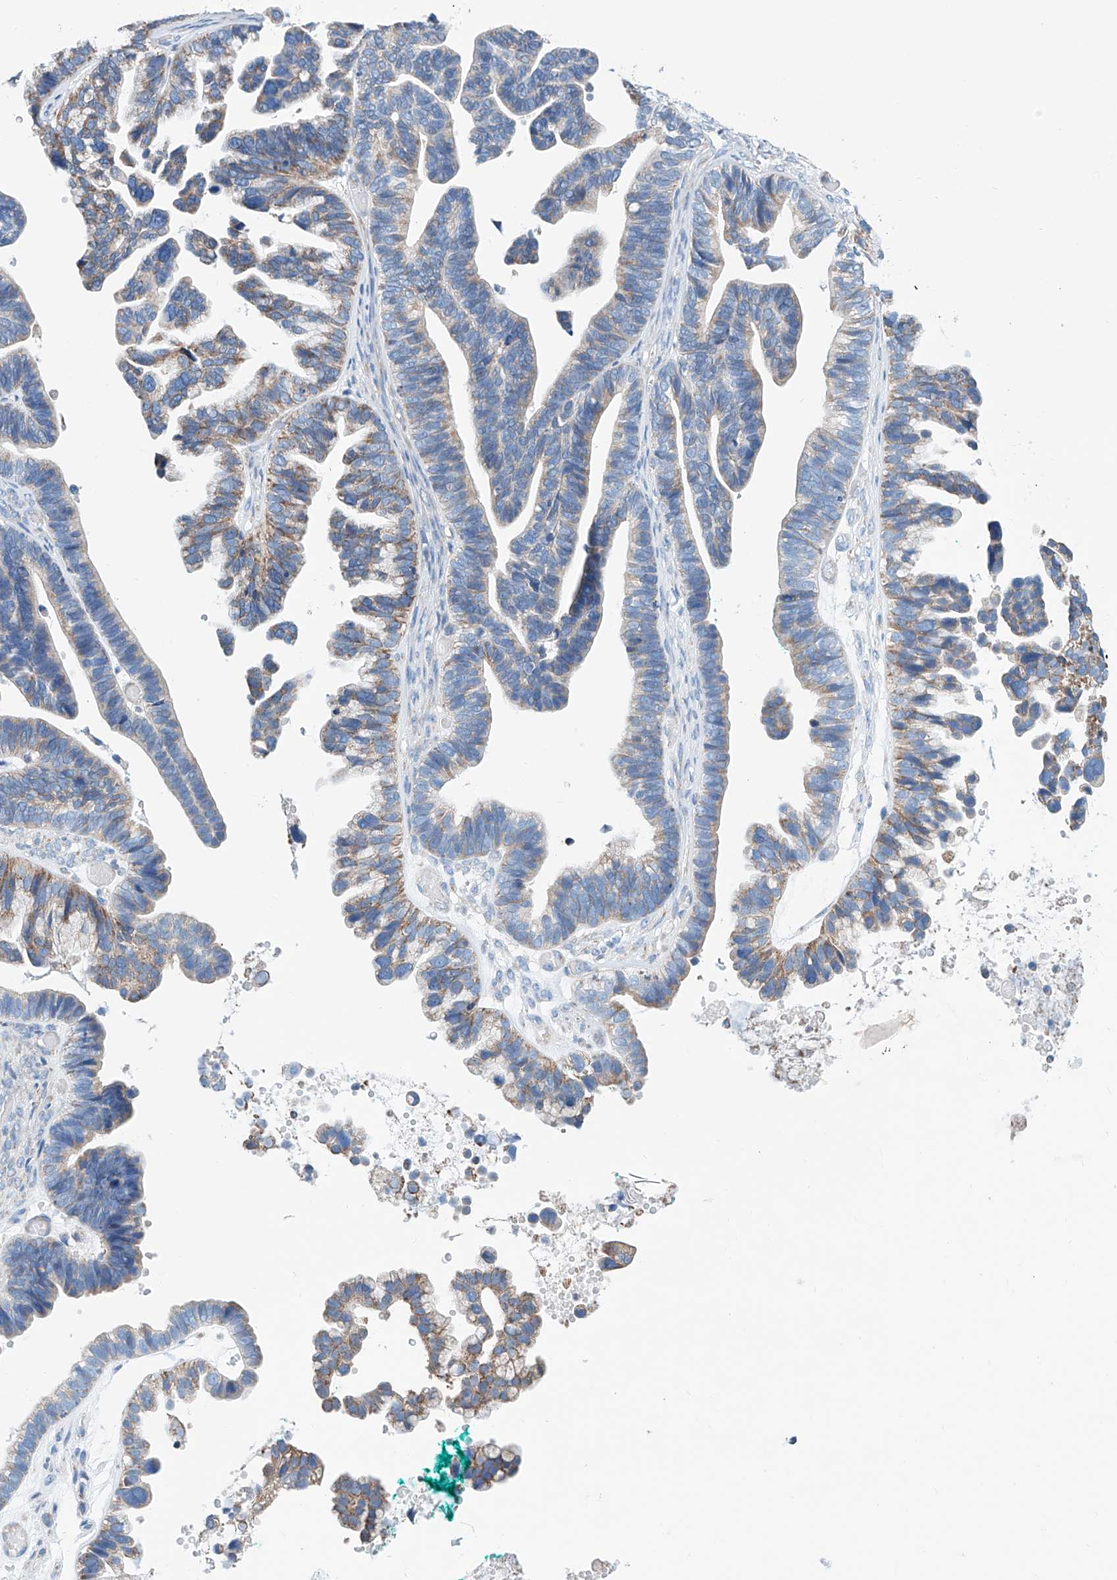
{"staining": {"intensity": "weak", "quantity": "25%-75%", "location": "cytoplasmic/membranous"}, "tissue": "ovarian cancer", "cell_type": "Tumor cells", "image_type": "cancer", "snomed": [{"axis": "morphology", "description": "Cystadenocarcinoma, serous, NOS"}, {"axis": "topography", "description": "Ovary"}], "caption": "Immunohistochemistry (IHC) (DAB) staining of ovarian cancer (serous cystadenocarcinoma) reveals weak cytoplasmic/membranous protein positivity in about 25%-75% of tumor cells. The staining was performed using DAB (3,3'-diaminobenzidine), with brown indicating positive protein expression. Nuclei are stained blue with hematoxylin.", "gene": "MAD2L1", "patient": {"sex": "female", "age": 56}}